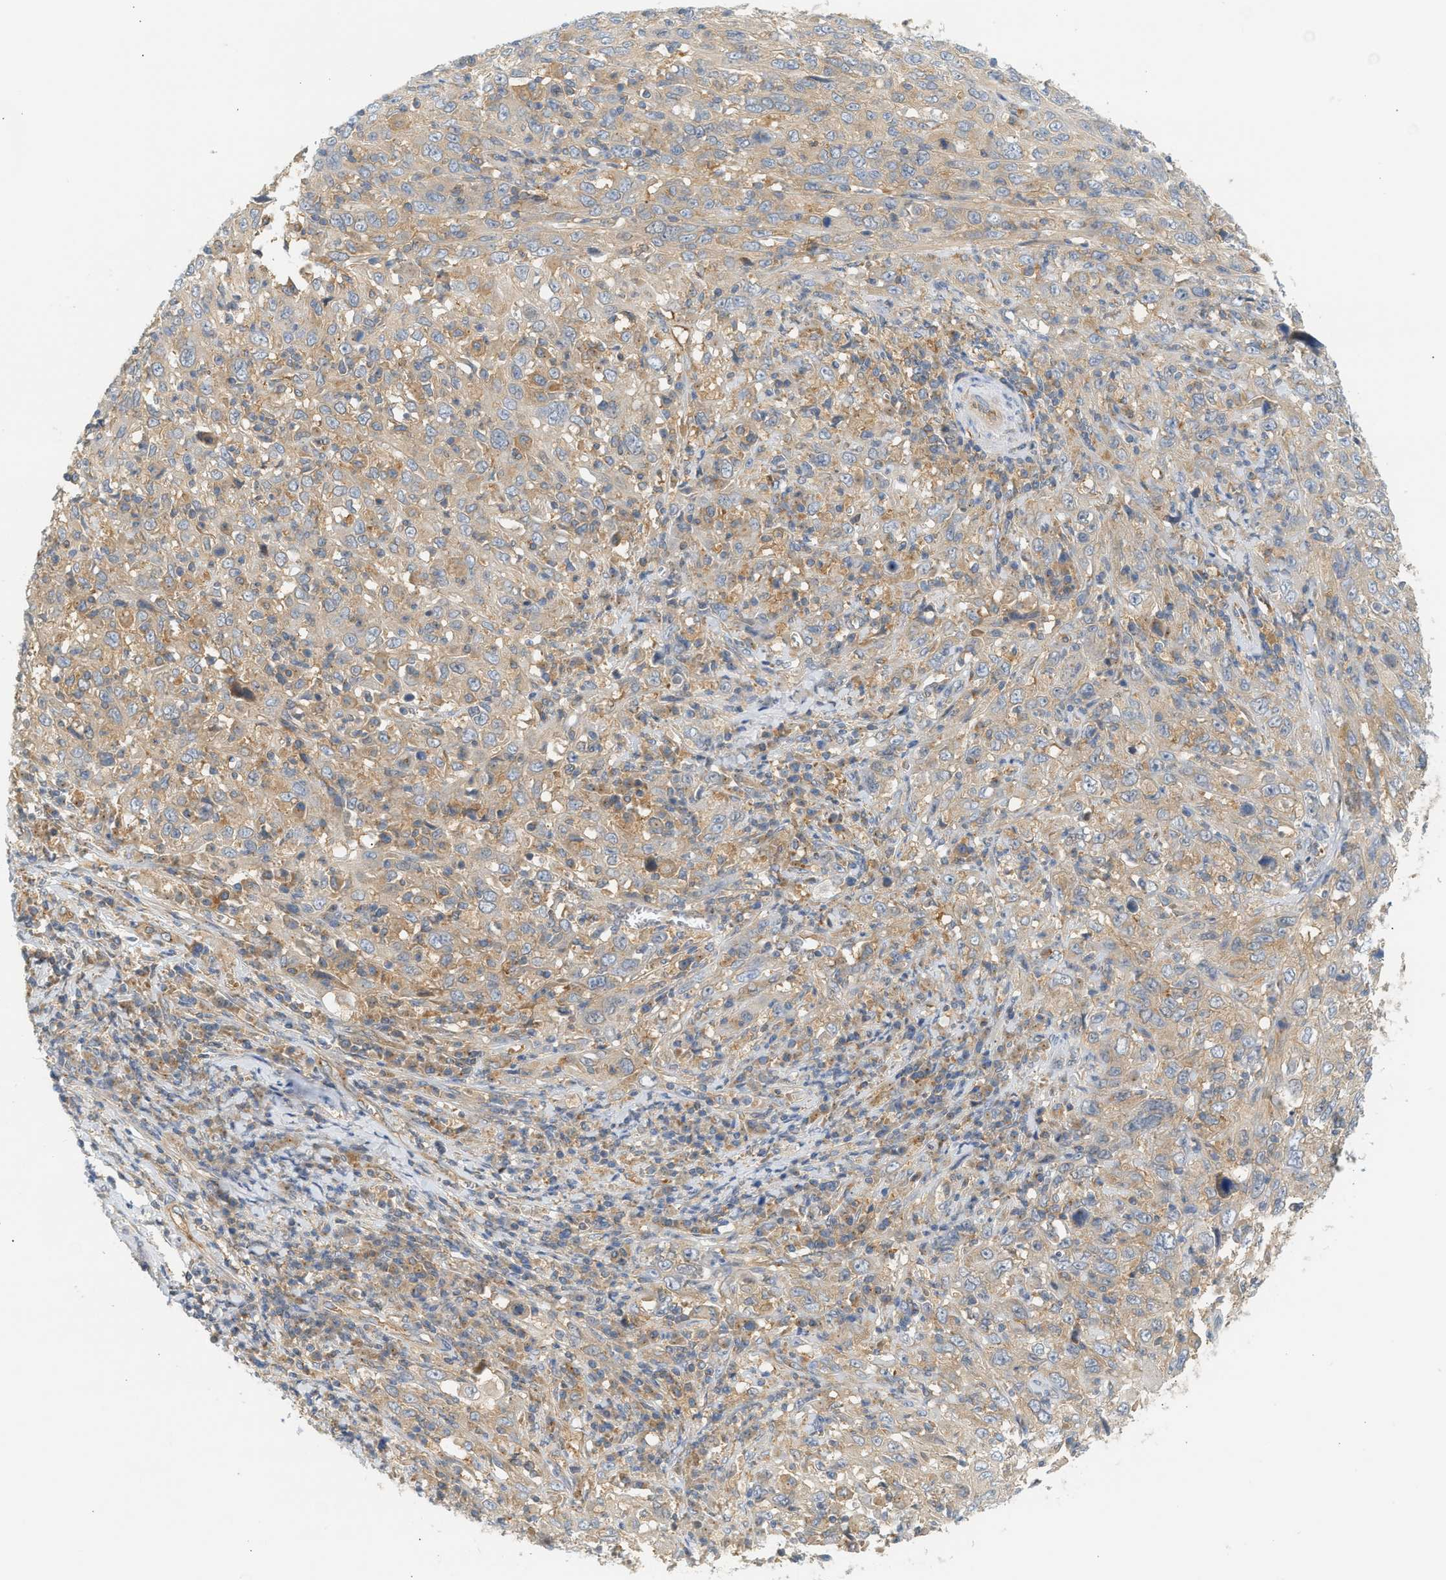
{"staining": {"intensity": "weak", "quantity": ">75%", "location": "cytoplasmic/membranous"}, "tissue": "cervical cancer", "cell_type": "Tumor cells", "image_type": "cancer", "snomed": [{"axis": "morphology", "description": "Squamous cell carcinoma, NOS"}, {"axis": "topography", "description": "Cervix"}], "caption": "There is low levels of weak cytoplasmic/membranous expression in tumor cells of cervical squamous cell carcinoma, as demonstrated by immunohistochemical staining (brown color).", "gene": "PAFAH1B1", "patient": {"sex": "female", "age": 46}}